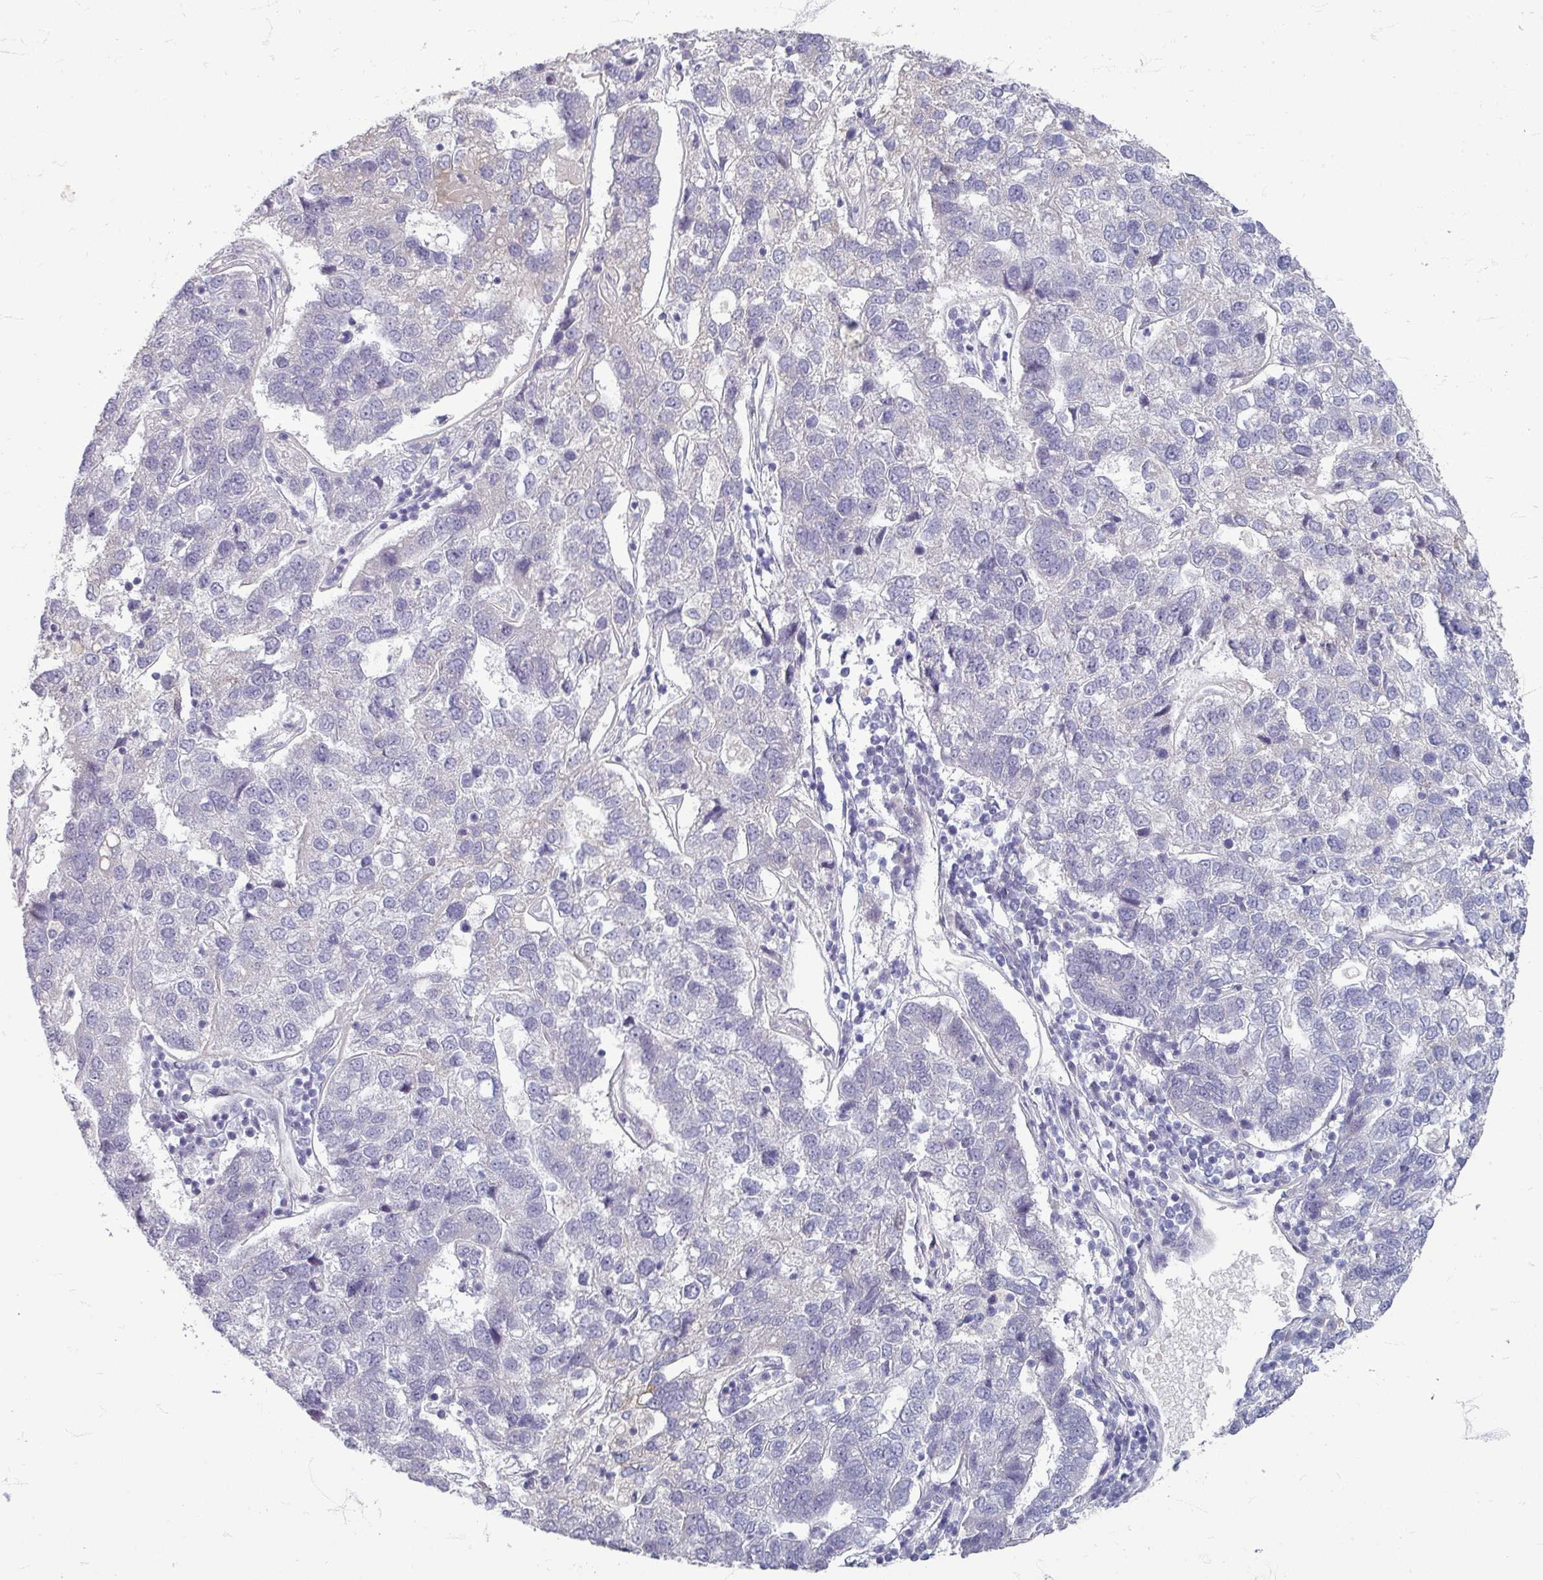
{"staining": {"intensity": "negative", "quantity": "none", "location": "none"}, "tissue": "pancreatic cancer", "cell_type": "Tumor cells", "image_type": "cancer", "snomed": [{"axis": "morphology", "description": "Adenocarcinoma, NOS"}, {"axis": "topography", "description": "Pancreas"}], "caption": "Micrograph shows no protein expression in tumor cells of pancreatic adenocarcinoma tissue.", "gene": "ZNF878", "patient": {"sex": "female", "age": 61}}